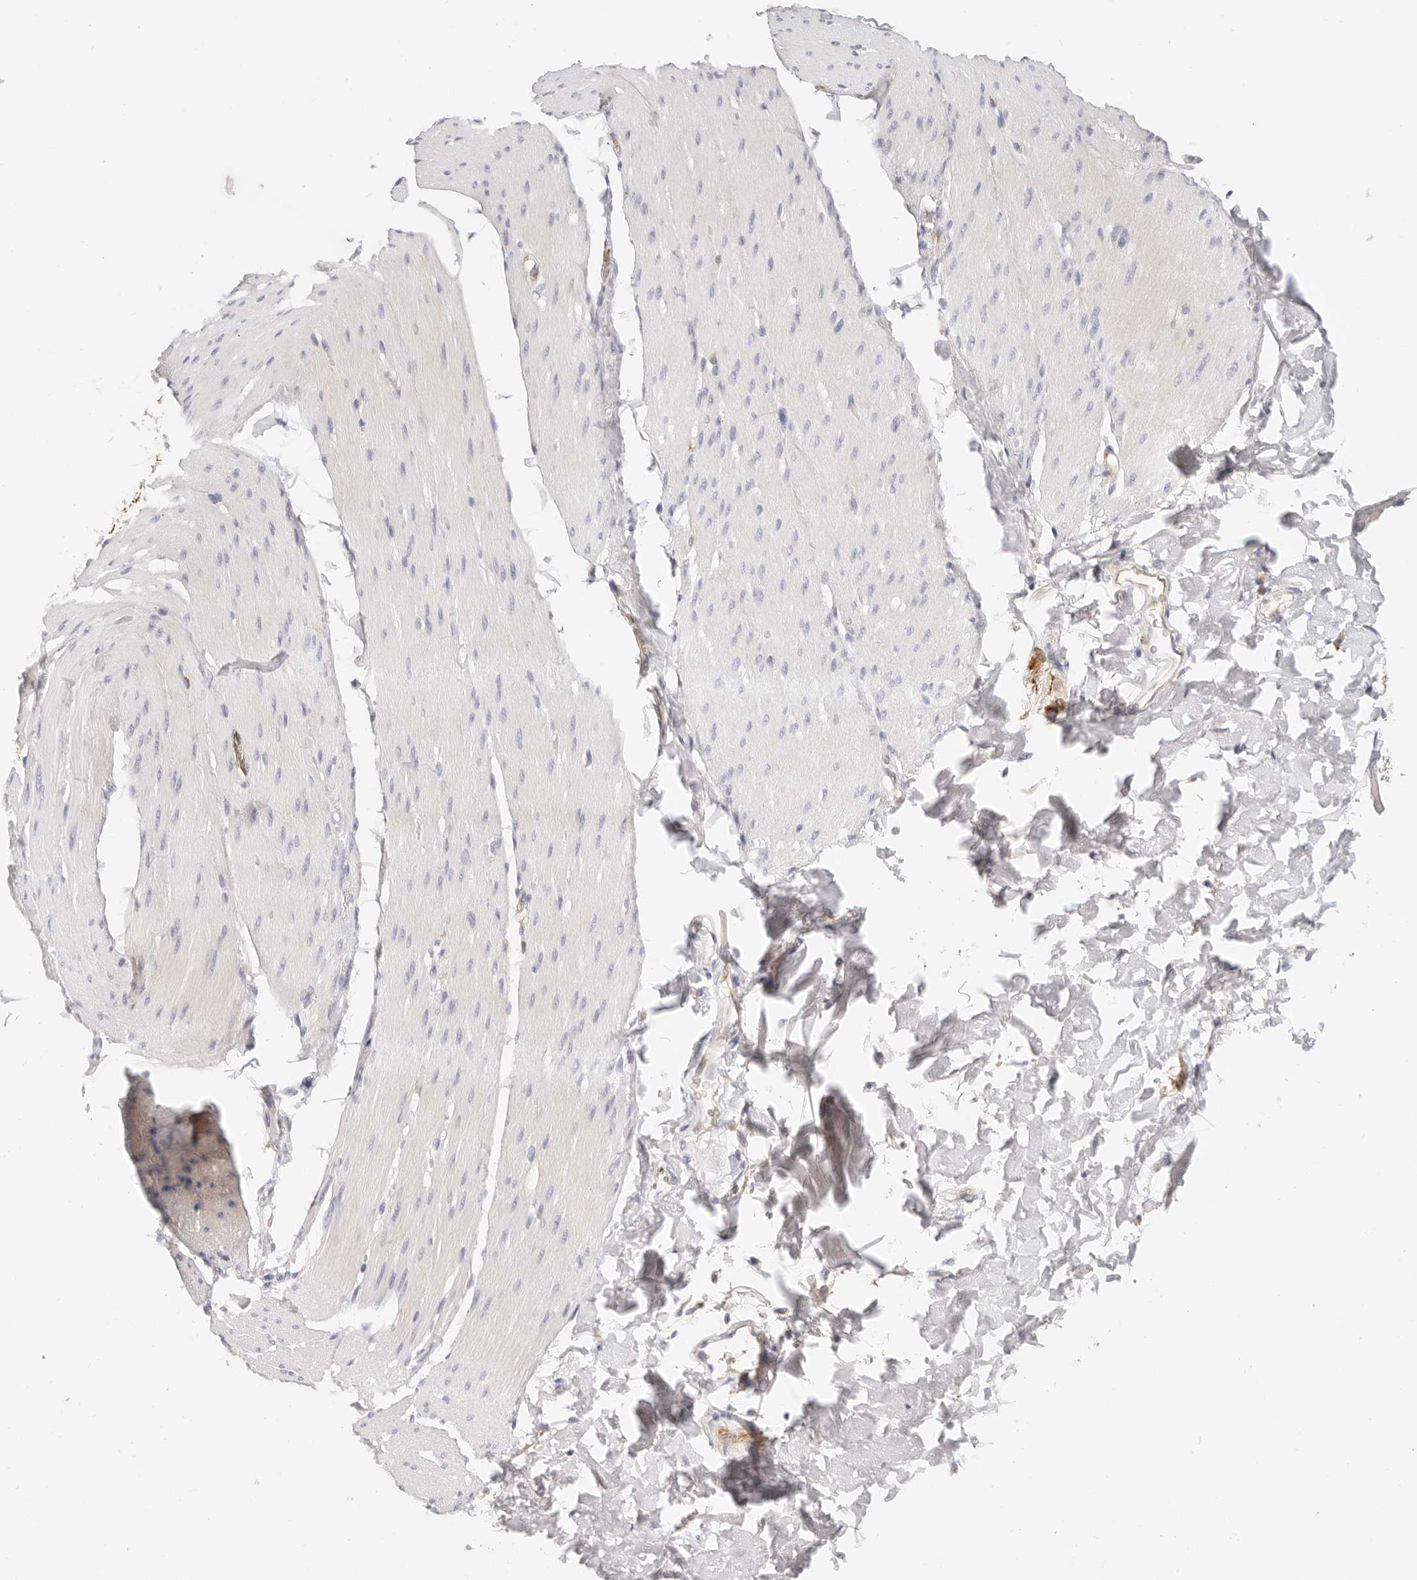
{"staining": {"intensity": "negative", "quantity": "none", "location": "none"}, "tissue": "smooth muscle", "cell_type": "Smooth muscle cells", "image_type": "normal", "snomed": [{"axis": "morphology", "description": "Normal tissue, NOS"}, {"axis": "topography", "description": "Smooth muscle"}, {"axis": "topography", "description": "Small intestine"}], "caption": "This is a histopathology image of immunohistochemistry (IHC) staining of benign smooth muscle, which shows no expression in smooth muscle cells.", "gene": "ZRANB1", "patient": {"sex": "female", "age": 84}}